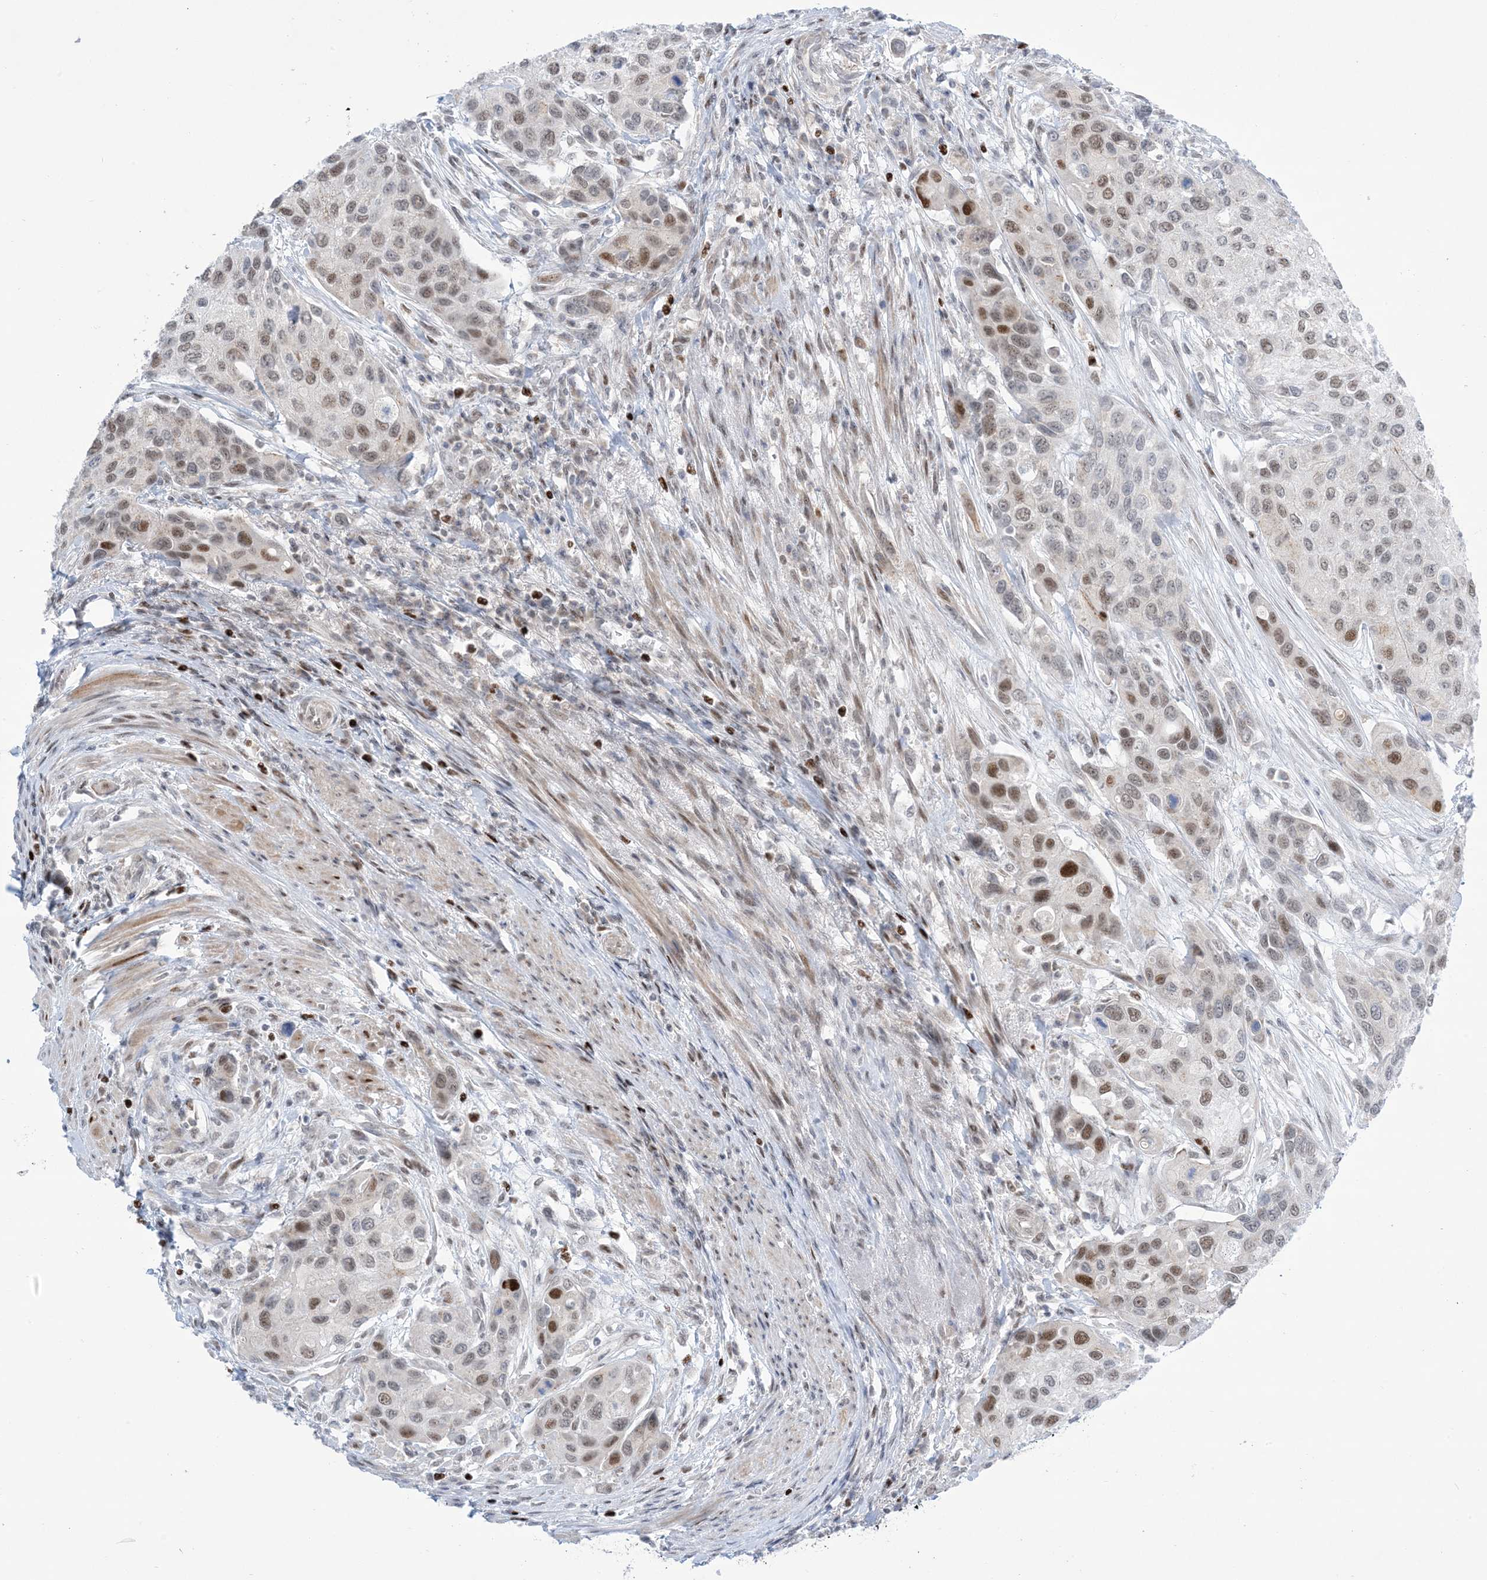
{"staining": {"intensity": "moderate", "quantity": "25%-75%", "location": "nuclear"}, "tissue": "urothelial cancer", "cell_type": "Tumor cells", "image_type": "cancer", "snomed": [{"axis": "morphology", "description": "Normal tissue, NOS"}, {"axis": "morphology", "description": "Urothelial carcinoma, High grade"}, {"axis": "topography", "description": "Vascular tissue"}, {"axis": "topography", "description": "Urinary bladder"}], "caption": "There is medium levels of moderate nuclear staining in tumor cells of urothelial carcinoma (high-grade), as demonstrated by immunohistochemical staining (brown color).", "gene": "TFPT", "patient": {"sex": "female", "age": 56}}